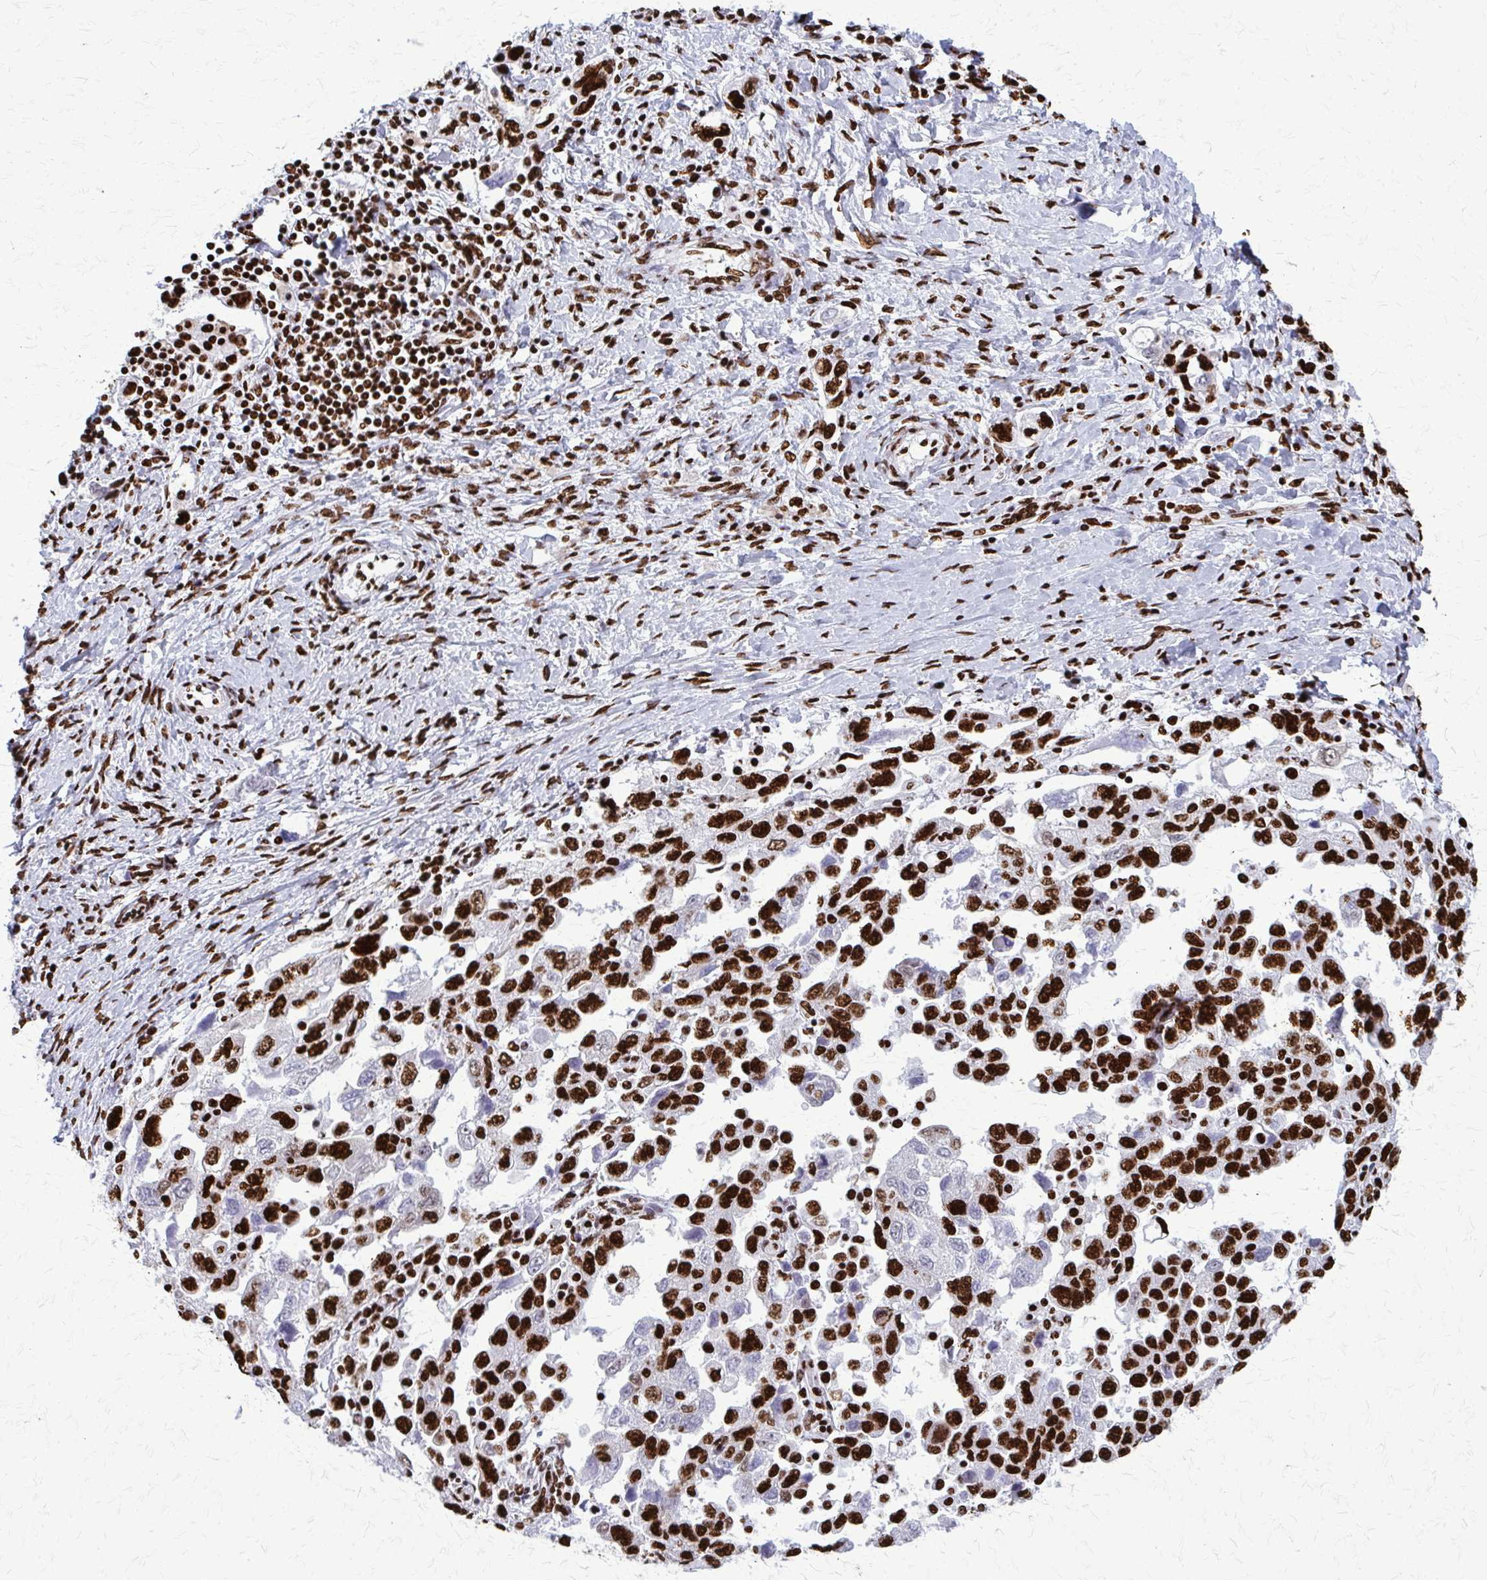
{"staining": {"intensity": "strong", "quantity": ">75%", "location": "nuclear"}, "tissue": "ovarian cancer", "cell_type": "Tumor cells", "image_type": "cancer", "snomed": [{"axis": "morphology", "description": "Carcinoma, NOS"}, {"axis": "morphology", "description": "Cystadenocarcinoma, serous, NOS"}, {"axis": "topography", "description": "Ovary"}], "caption": "This histopathology image demonstrates ovarian carcinoma stained with immunohistochemistry (IHC) to label a protein in brown. The nuclear of tumor cells show strong positivity for the protein. Nuclei are counter-stained blue.", "gene": "SFPQ", "patient": {"sex": "female", "age": 69}}